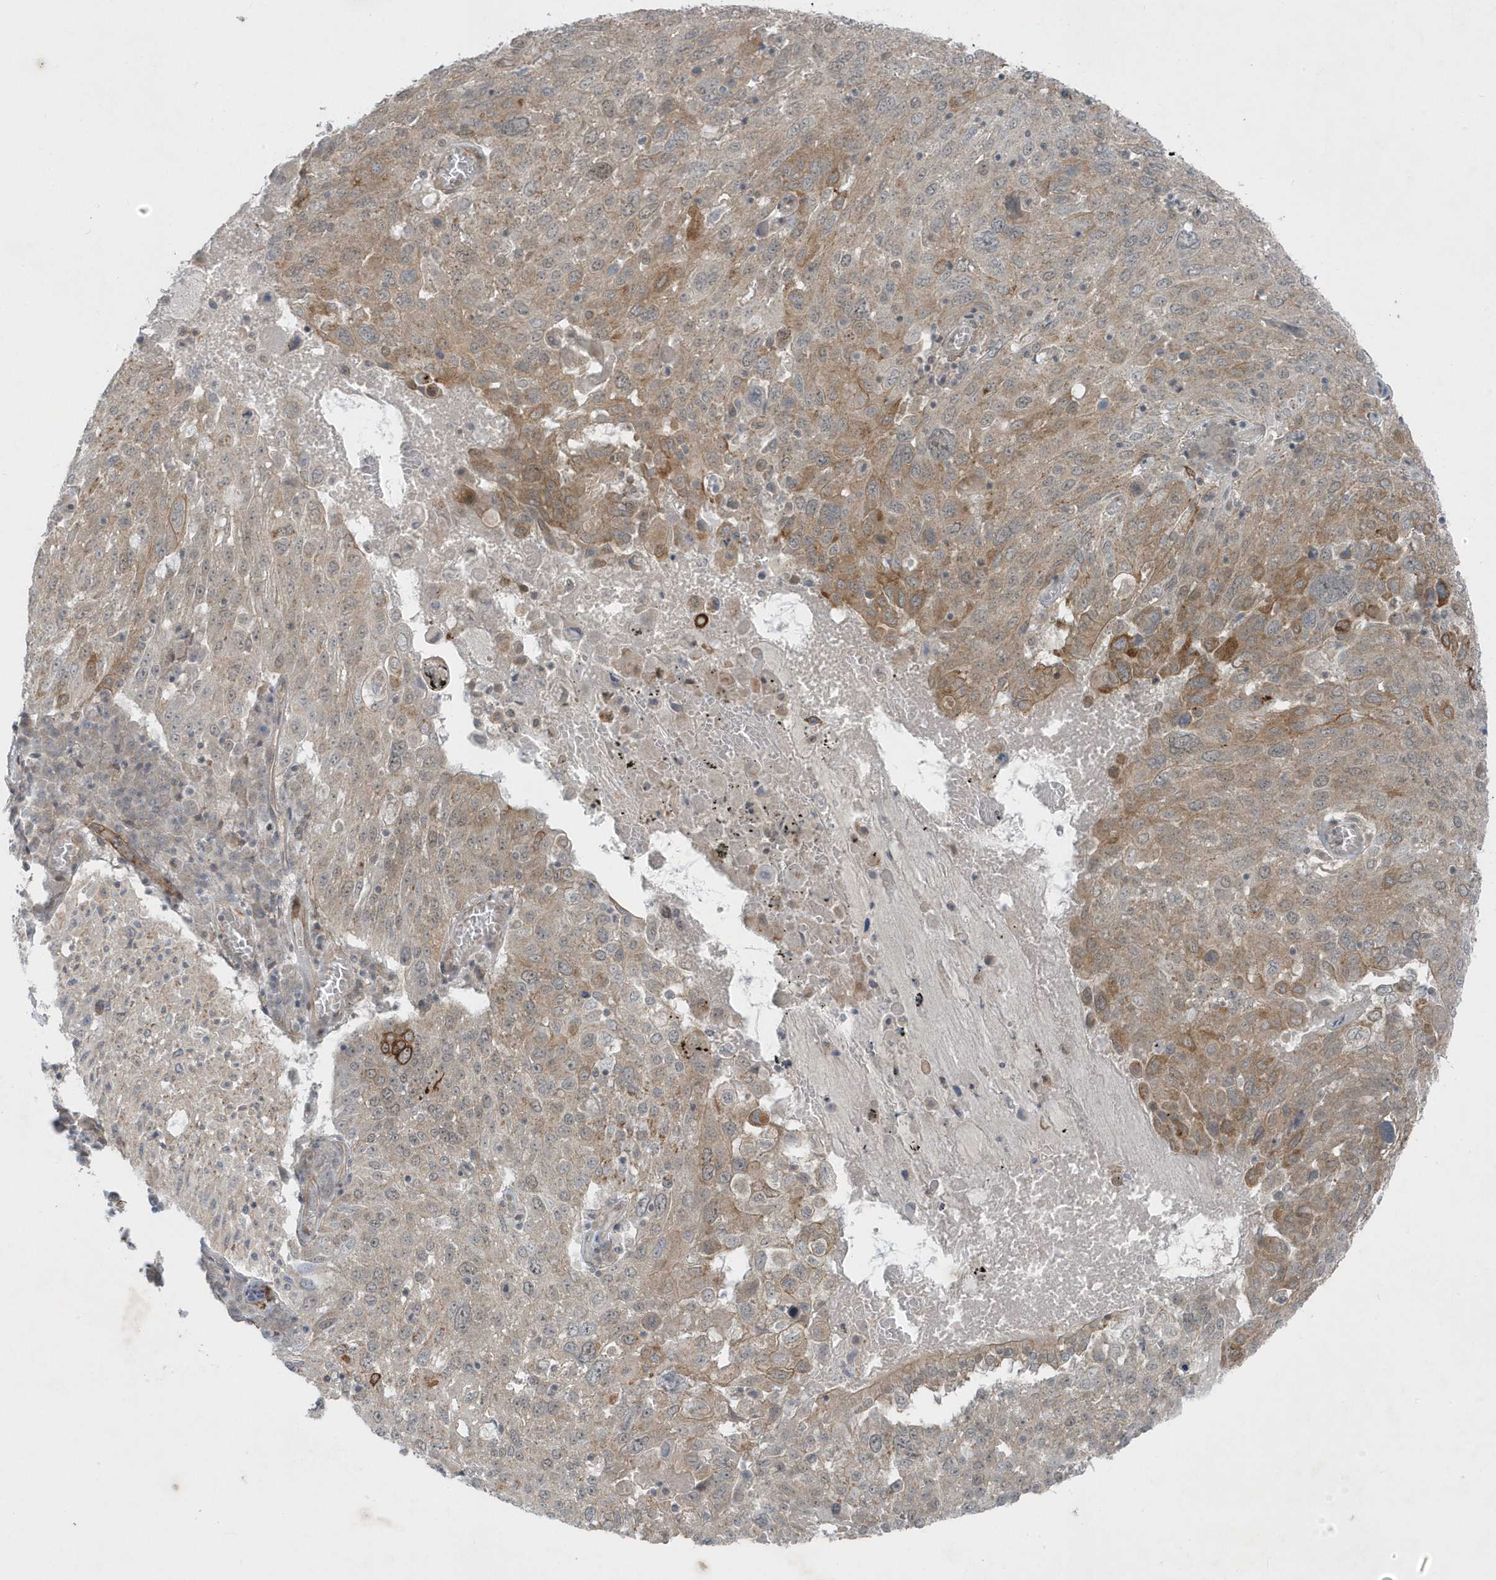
{"staining": {"intensity": "moderate", "quantity": "<25%", "location": "cytoplasmic/membranous"}, "tissue": "lung cancer", "cell_type": "Tumor cells", "image_type": "cancer", "snomed": [{"axis": "morphology", "description": "Squamous cell carcinoma, NOS"}, {"axis": "topography", "description": "Lung"}], "caption": "Tumor cells display low levels of moderate cytoplasmic/membranous expression in about <25% of cells in lung squamous cell carcinoma. (Brightfield microscopy of DAB IHC at high magnification).", "gene": "PARD3B", "patient": {"sex": "male", "age": 65}}